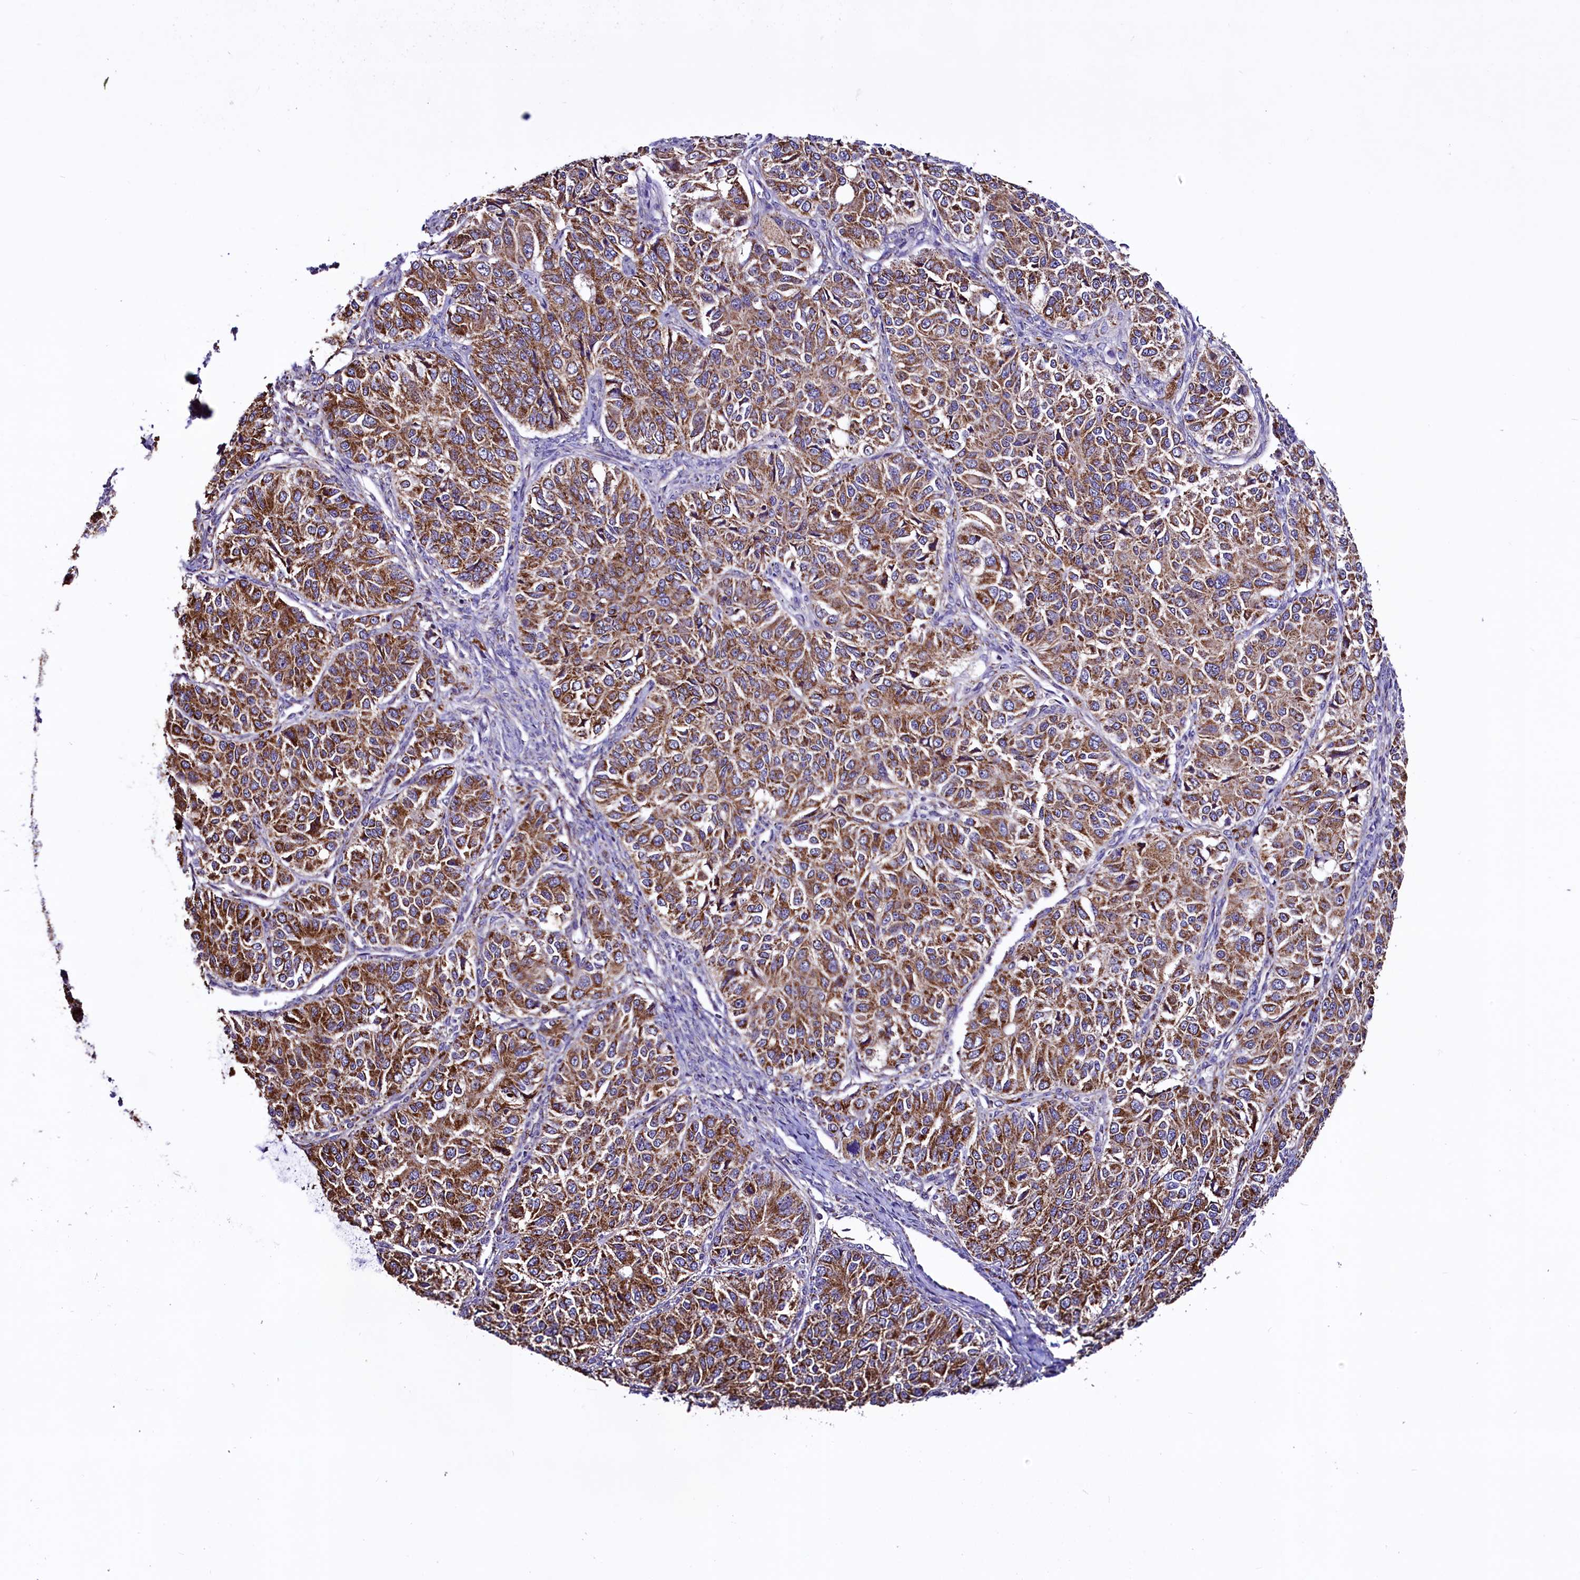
{"staining": {"intensity": "moderate", "quantity": ">75%", "location": "cytoplasmic/membranous"}, "tissue": "ovarian cancer", "cell_type": "Tumor cells", "image_type": "cancer", "snomed": [{"axis": "morphology", "description": "Carcinoma, endometroid"}, {"axis": "topography", "description": "Ovary"}], "caption": "High-magnification brightfield microscopy of endometroid carcinoma (ovarian) stained with DAB (3,3'-diaminobenzidine) (brown) and counterstained with hematoxylin (blue). tumor cells exhibit moderate cytoplasmic/membranous staining is identified in about>75% of cells.", "gene": "STARD5", "patient": {"sex": "female", "age": 51}}